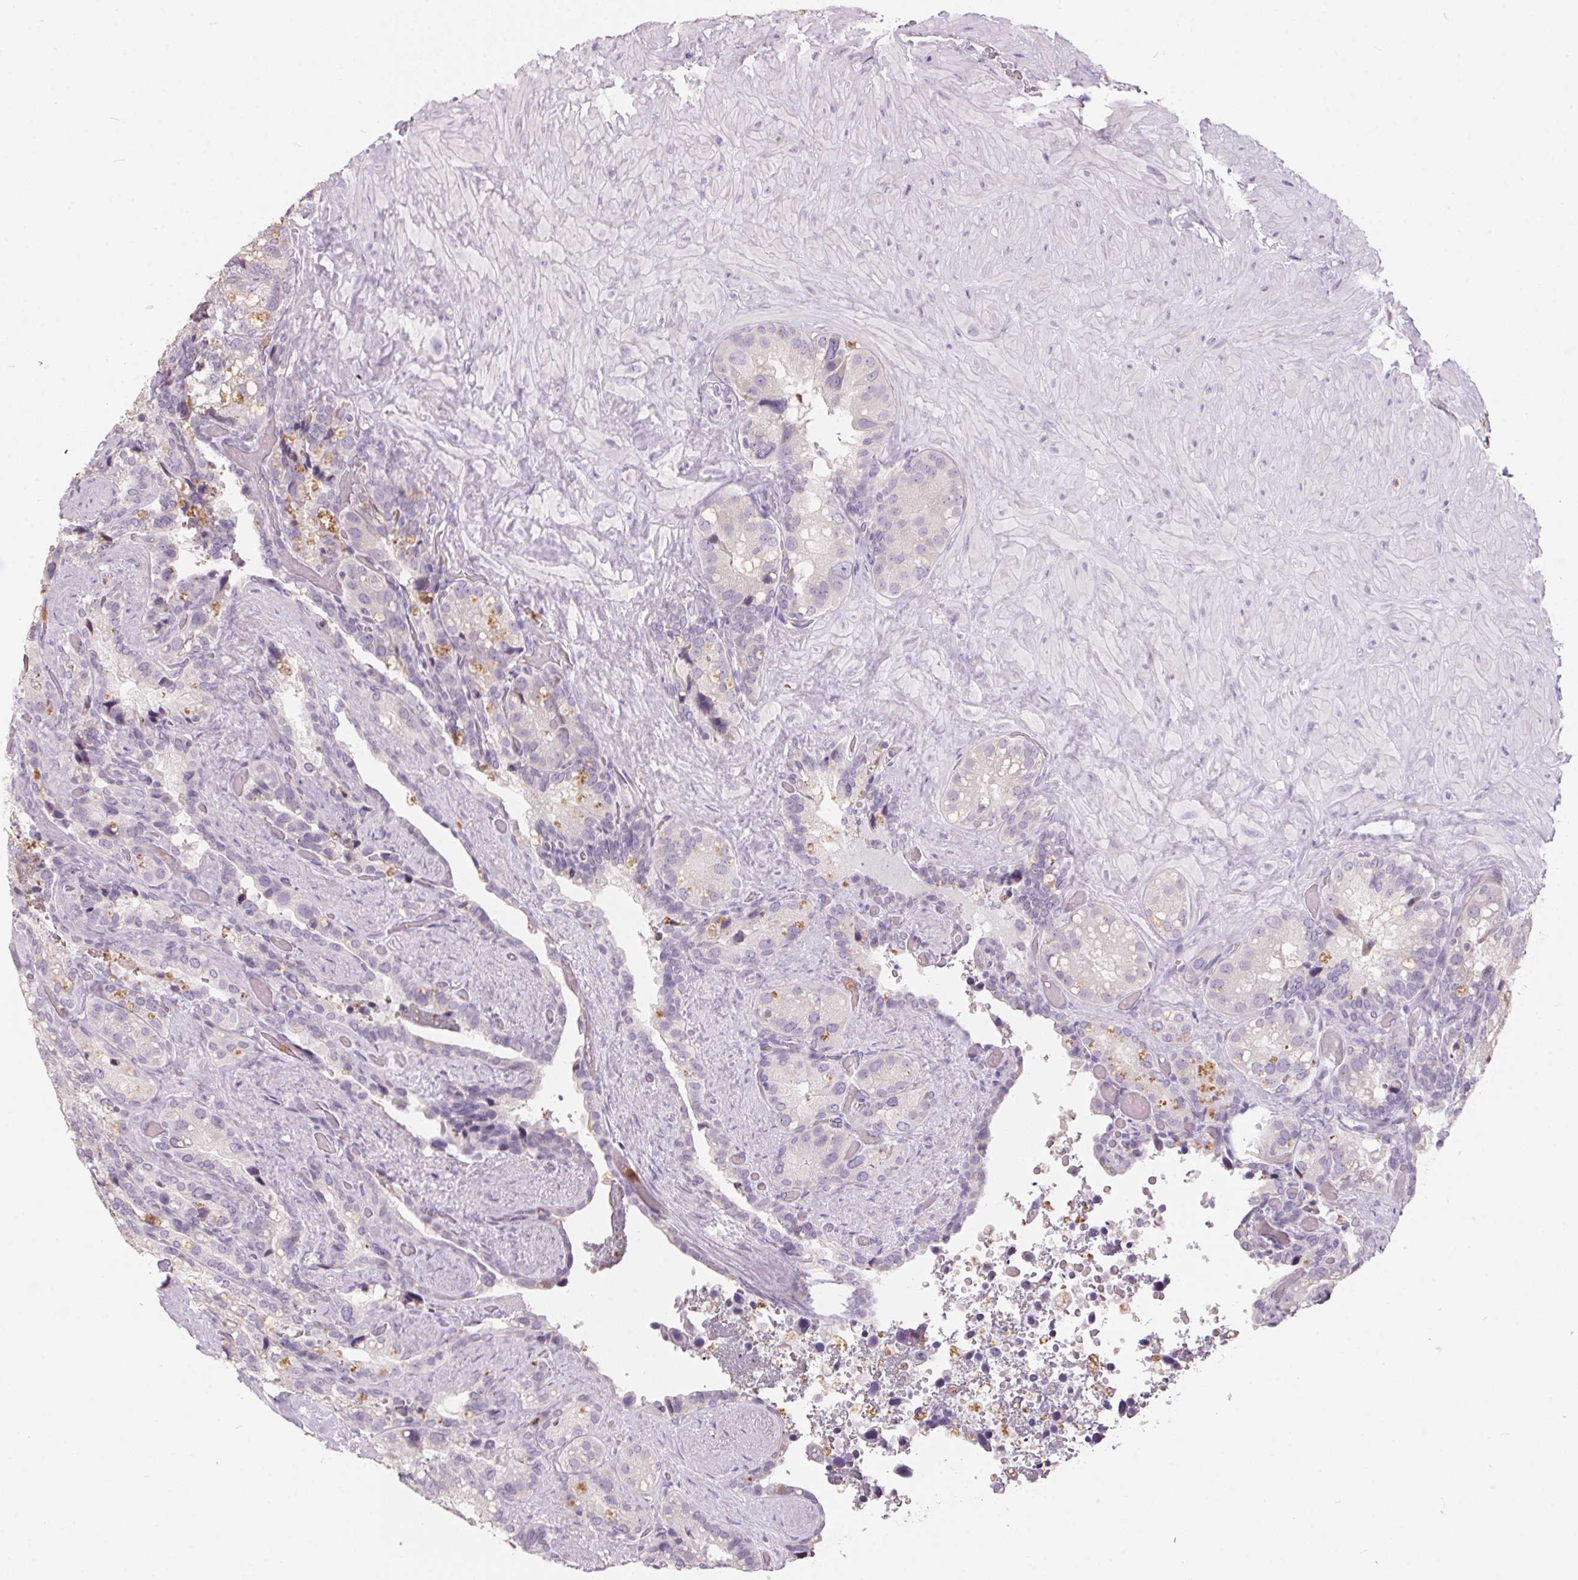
{"staining": {"intensity": "negative", "quantity": "none", "location": "none"}, "tissue": "seminal vesicle", "cell_type": "Glandular cells", "image_type": "normal", "snomed": [{"axis": "morphology", "description": "Normal tissue, NOS"}, {"axis": "topography", "description": "Seminal veicle"}], "caption": "Photomicrograph shows no protein expression in glandular cells of normal seminal vesicle.", "gene": "SERPINB1", "patient": {"sex": "male", "age": 60}}